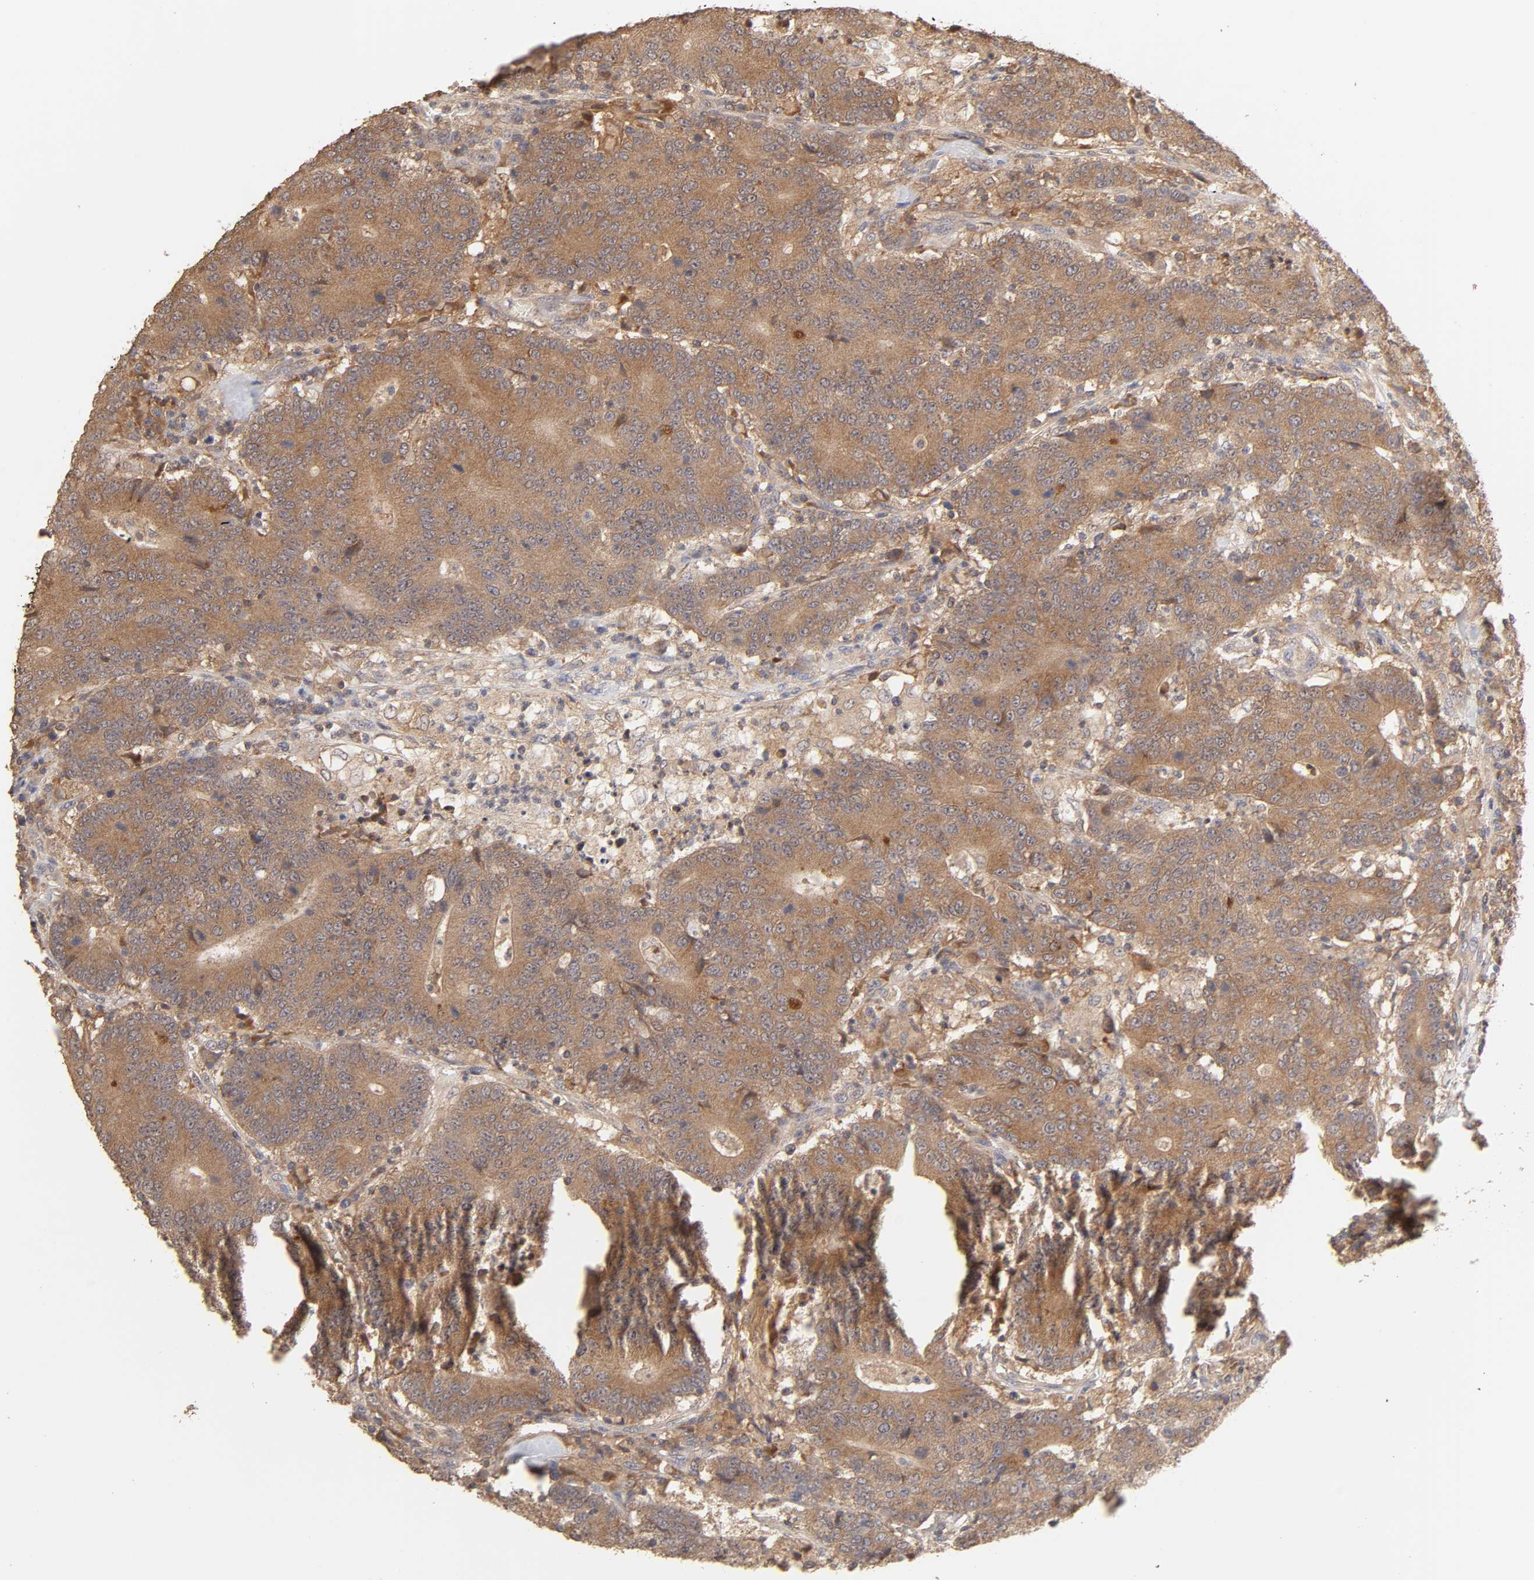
{"staining": {"intensity": "moderate", "quantity": ">75%", "location": "cytoplasmic/membranous"}, "tissue": "colorectal cancer", "cell_type": "Tumor cells", "image_type": "cancer", "snomed": [{"axis": "morphology", "description": "Normal tissue, NOS"}, {"axis": "morphology", "description": "Adenocarcinoma, NOS"}, {"axis": "topography", "description": "Colon"}], "caption": "Protein staining displays moderate cytoplasmic/membranous staining in about >75% of tumor cells in colorectal adenocarcinoma. (DAB (3,3'-diaminobenzidine) IHC, brown staining for protein, blue staining for nuclei).", "gene": "AP1G2", "patient": {"sex": "female", "age": 75}}